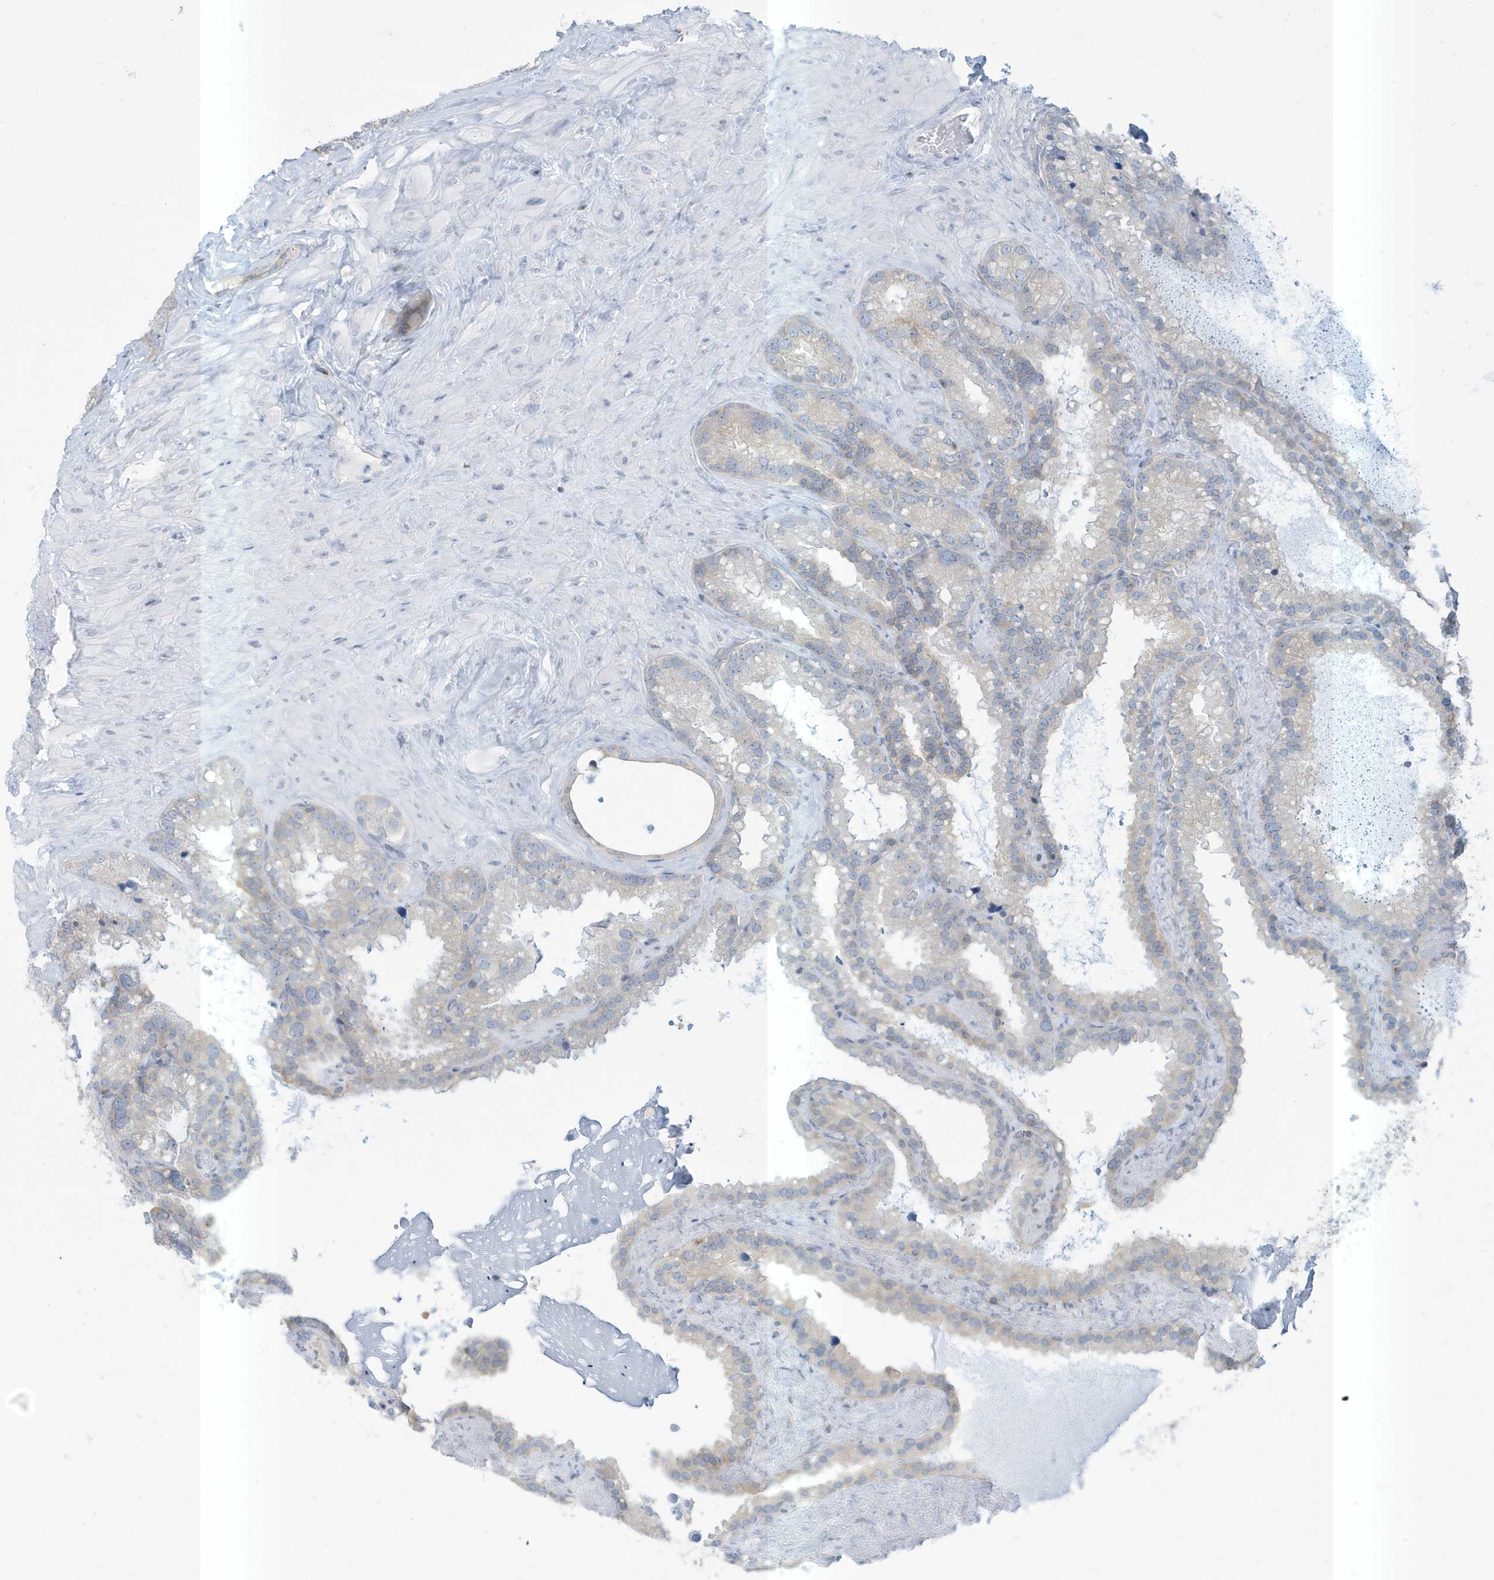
{"staining": {"intensity": "weak", "quantity": "<25%", "location": "cytoplasmic/membranous"}, "tissue": "seminal vesicle", "cell_type": "Glandular cells", "image_type": "normal", "snomed": [{"axis": "morphology", "description": "Normal tissue, NOS"}, {"axis": "topography", "description": "Prostate"}, {"axis": "topography", "description": "Seminal veicle"}], "caption": "High power microscopy image of an immunohistochemistry (IHC) photomicrograph of unremarkable seminal vesicle, revealing no significant expression in glandular cells.", "gene": "SLAMF9", "patient": {"sex": "male", "age": 68}}